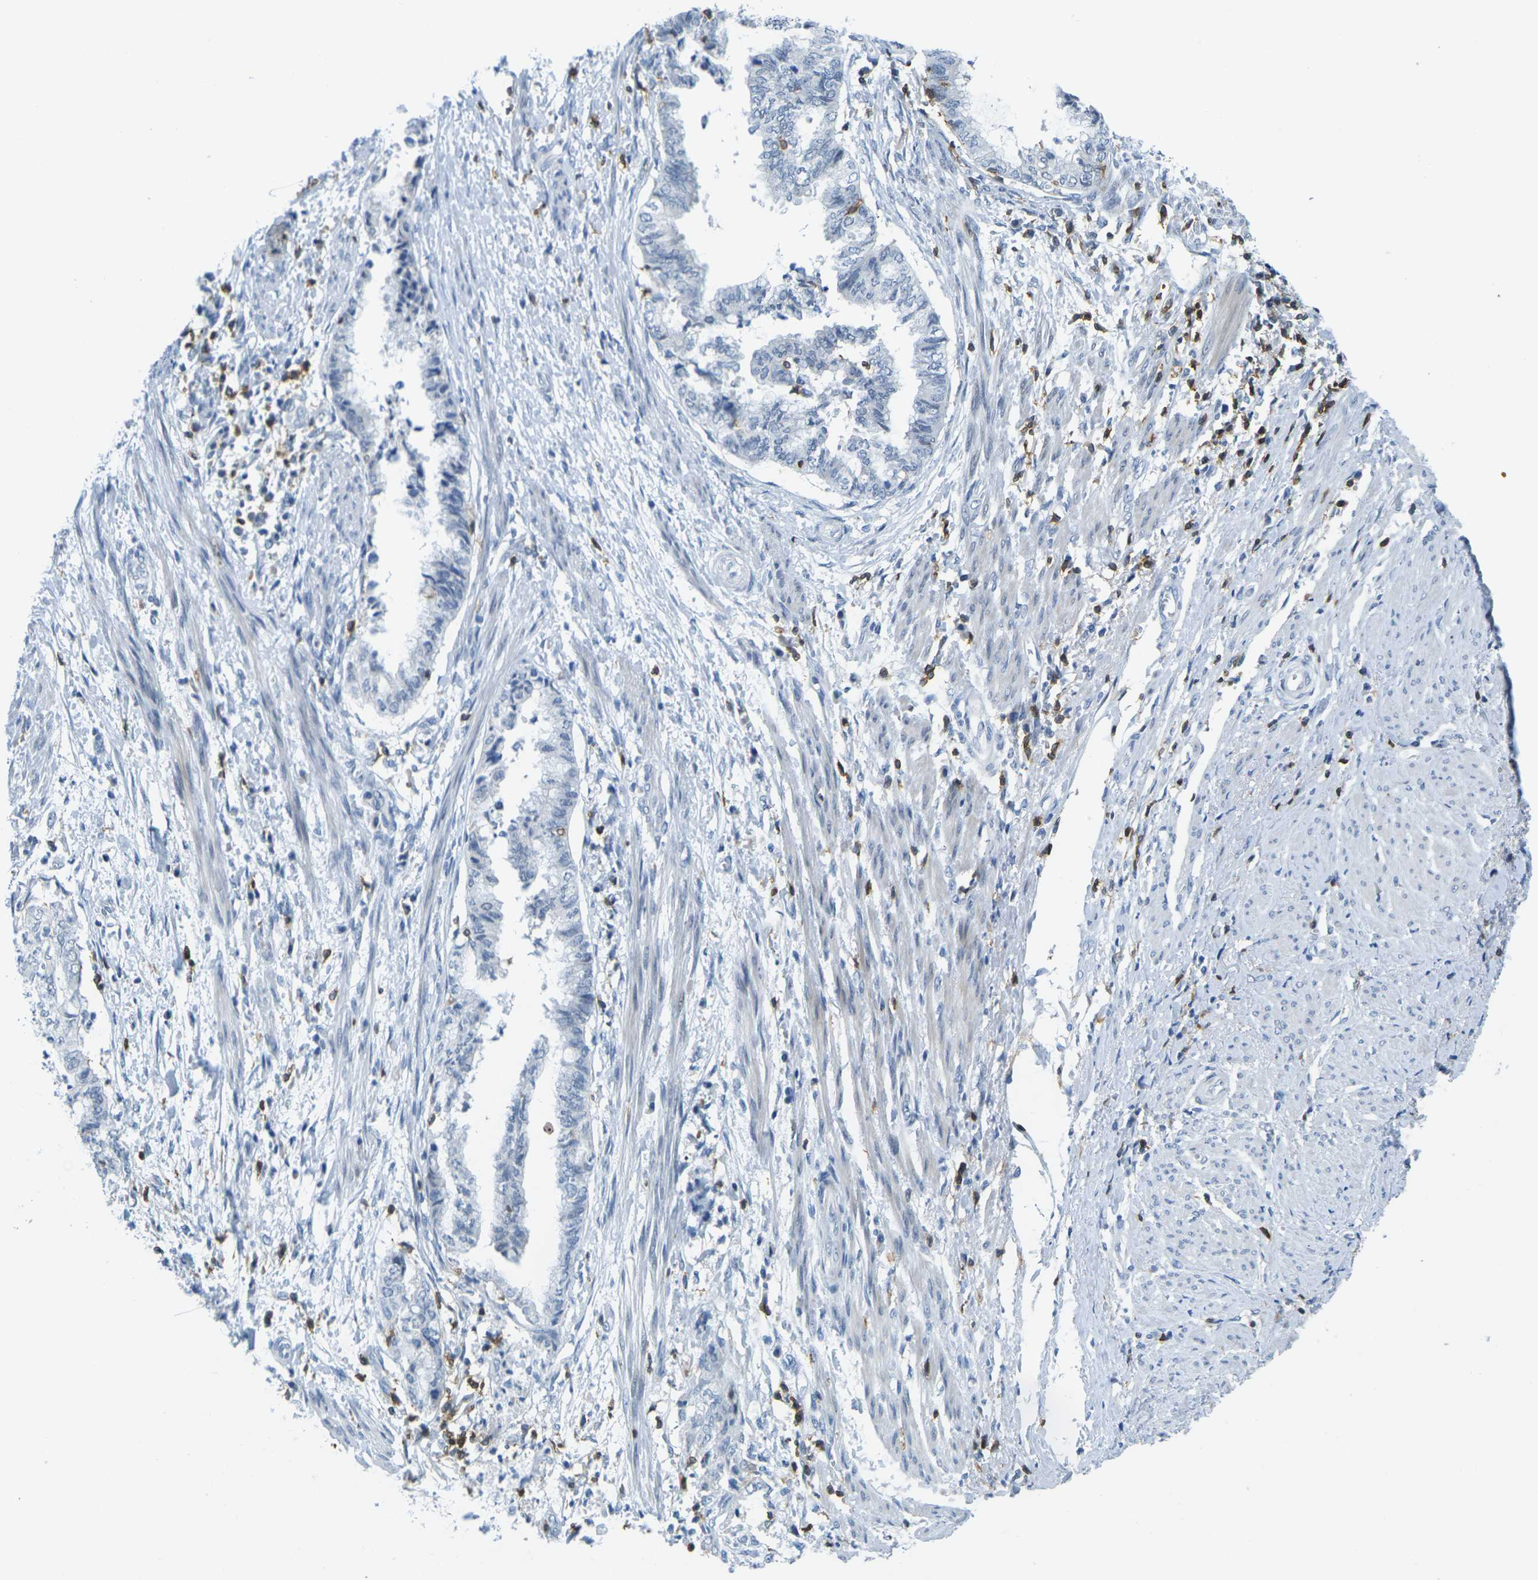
{"staining": {"intensity": "negative", "quantity": "none", "location": "none"}, "tissue": "endometrial cancer", "cell_type": "Tumor cells", "image_type": "cancer", "snomed": [{"axis": "morphology", "description": "Necrosis, NOS"}, {"axis": "morphology", "description": "Adenocarcinoma, NOS"}, {"axis": "topography", "description": "Endometrium"}], "caption": "Tumor cells are negative for brown protein staining in endometrial cancer (adenocarcinoma). (IHC, brightfield microscopy, high magnification).", "gene": "CD3D", "patient": {"sex": "female", "age": 79}}